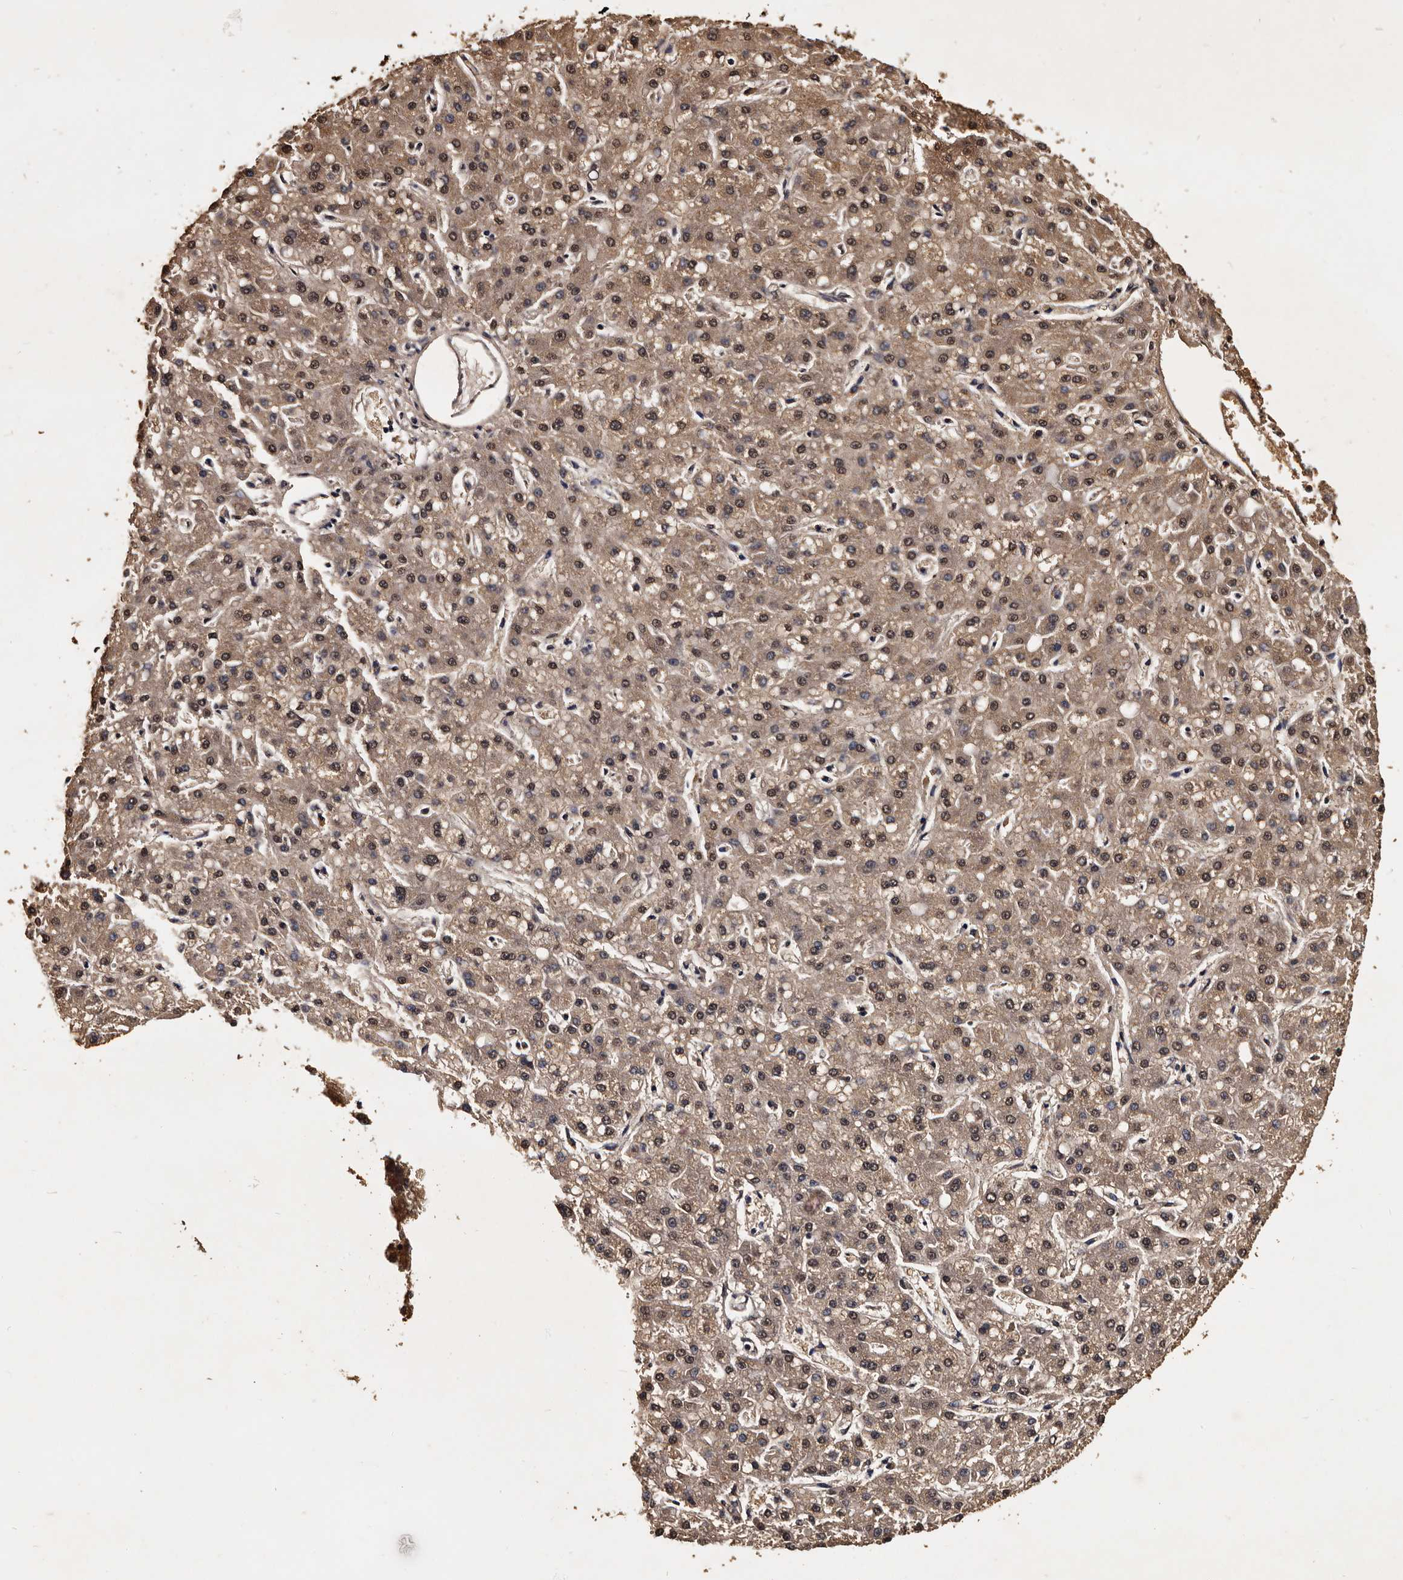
{"staining": {"intensity": "moderate", "quantity": ">75%", "location": "cytoplasmic/membranous,nuclear"}, "tissue": "liver cancer", "cell_type": "Tumor cells", "image_type": "cancer", "snomed": [{"axis": "morphology", "description": "Carcinoma, Hepatocellular, NOS"}, {"axis": "topography", "description": "Liver"}], "caption": "Immunohistochemistry (IHC) of liver cancer (hepatocellular carcinoma) demonstrates medium levels of moderate cytoplasmic/membranous and nuclear positivity in about >75% of tumor cells. The protein of interest is stained brown, and the nuclei are stained in blue (DAB IHC with brightfield microscopy, high magnification).", "gene": "PARS2", "patient": {"sex": "male", "age": 67}}